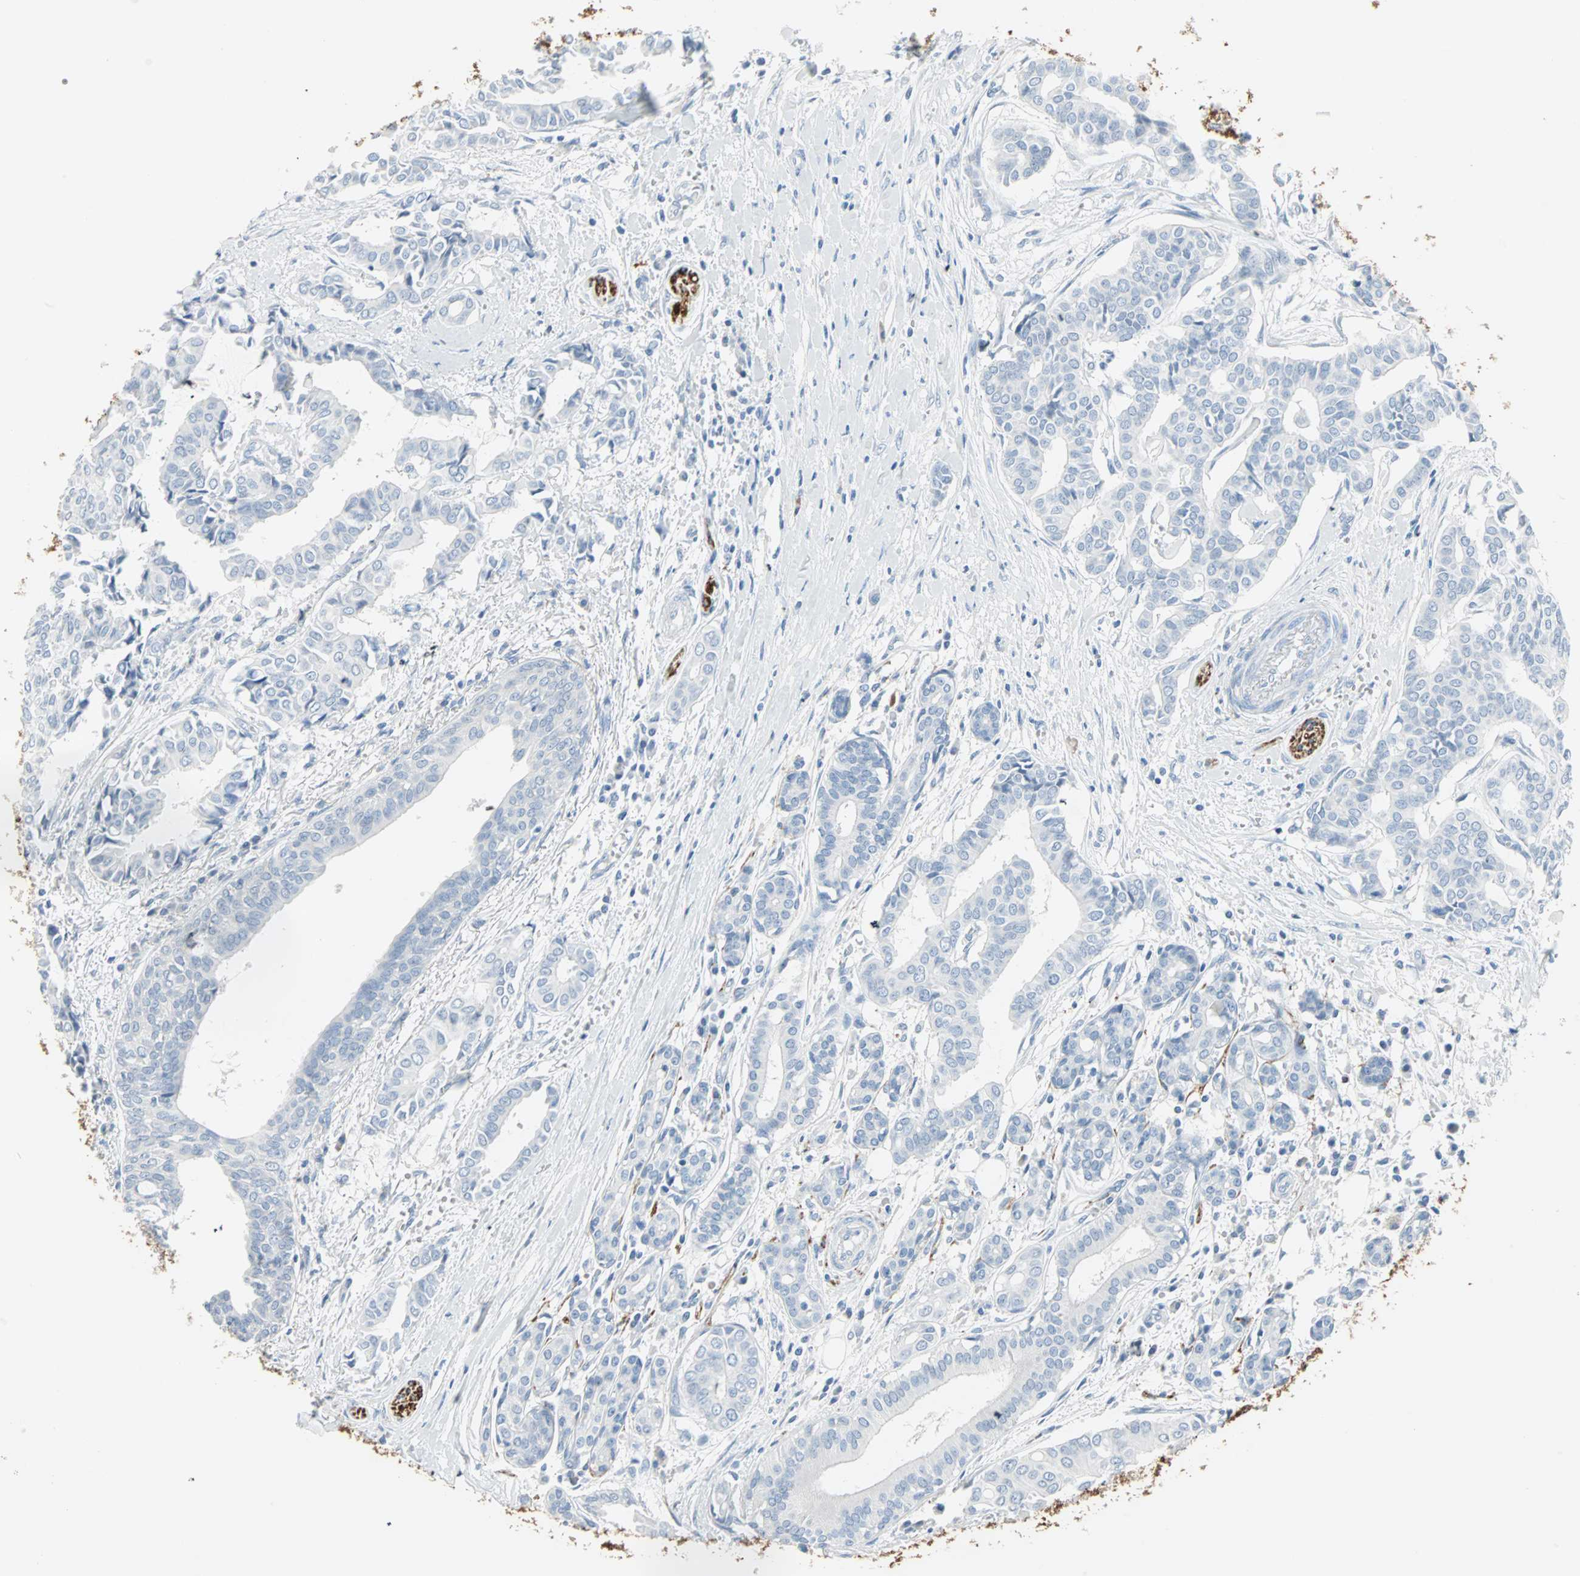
{"staining": {"intensity": "negative", "quantity": "none", "location": "none"}, "tissue": "head and neck cancer", "cell_type": "Tumor cells", "image_type": "cancer", "snomed": [{"axis": "morphology", "description": "Adenocarcinoma, NOS"}, {"axis": "topography", "description": "Salivary gland"}, {"axis": "topography", "description": "Head-Neck"}], "caption": "High power microscopy histopathology image of an immunohistochemistry image of head and neck cancer (adenocarcinoma), revealing no significant expression in tumor cells.", "gene": "STX1A", "patient": {"sex": "female", "age": 59}}